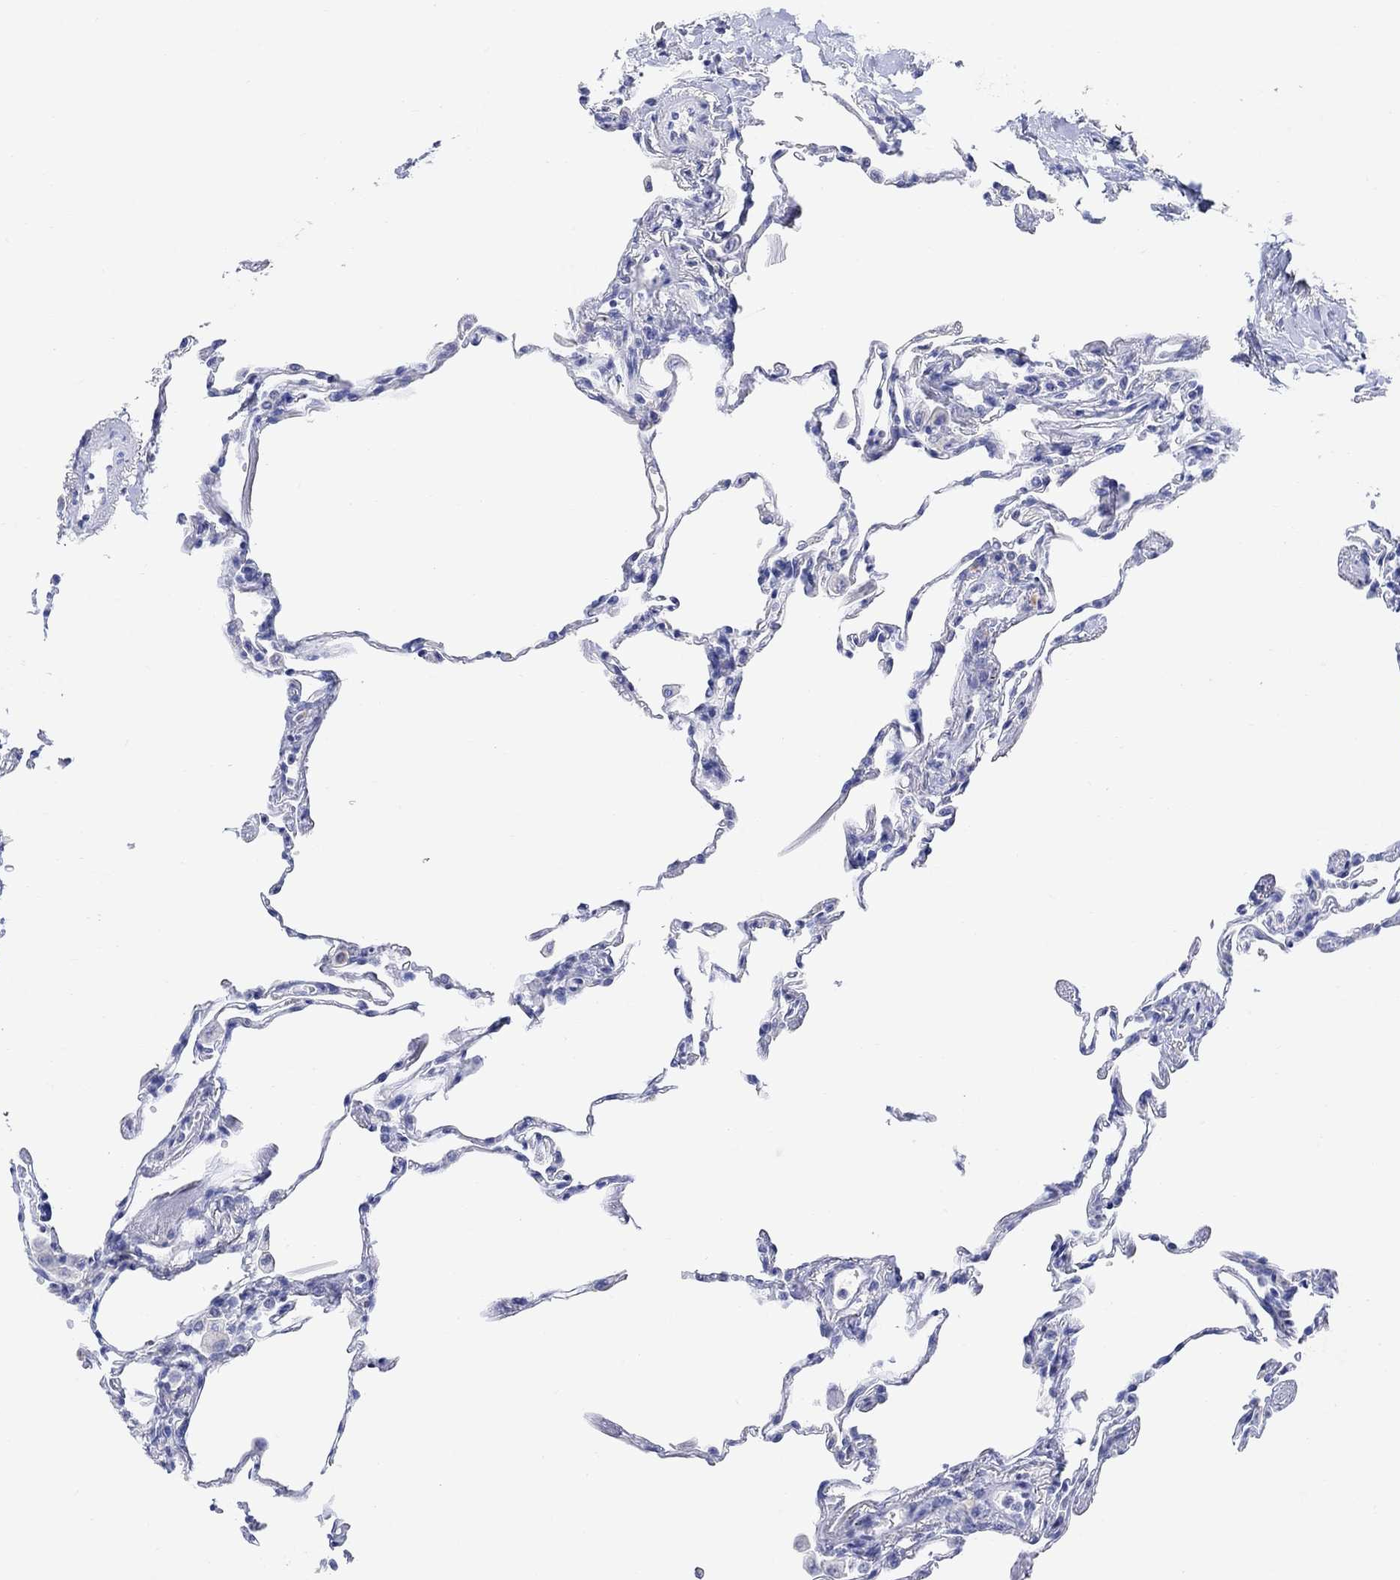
{"staining": {"intensity": "negative", "quantity": "none", "location": "none"}, "tissue": "lung", "cell_type": "Alveolar cells", "image_type": "normal", "snomed": [{"axis": "morphology", "description": "Normal tissue, NOS"}, {"axis": "topography", "description": "Lung"}], "caption": "Photomicrograph shows no protein expression in alveolar cells of normal lung. Nuclei are stained in blue.", "gene": "TYR", "patient": {"sex": "female", "age": 57}}